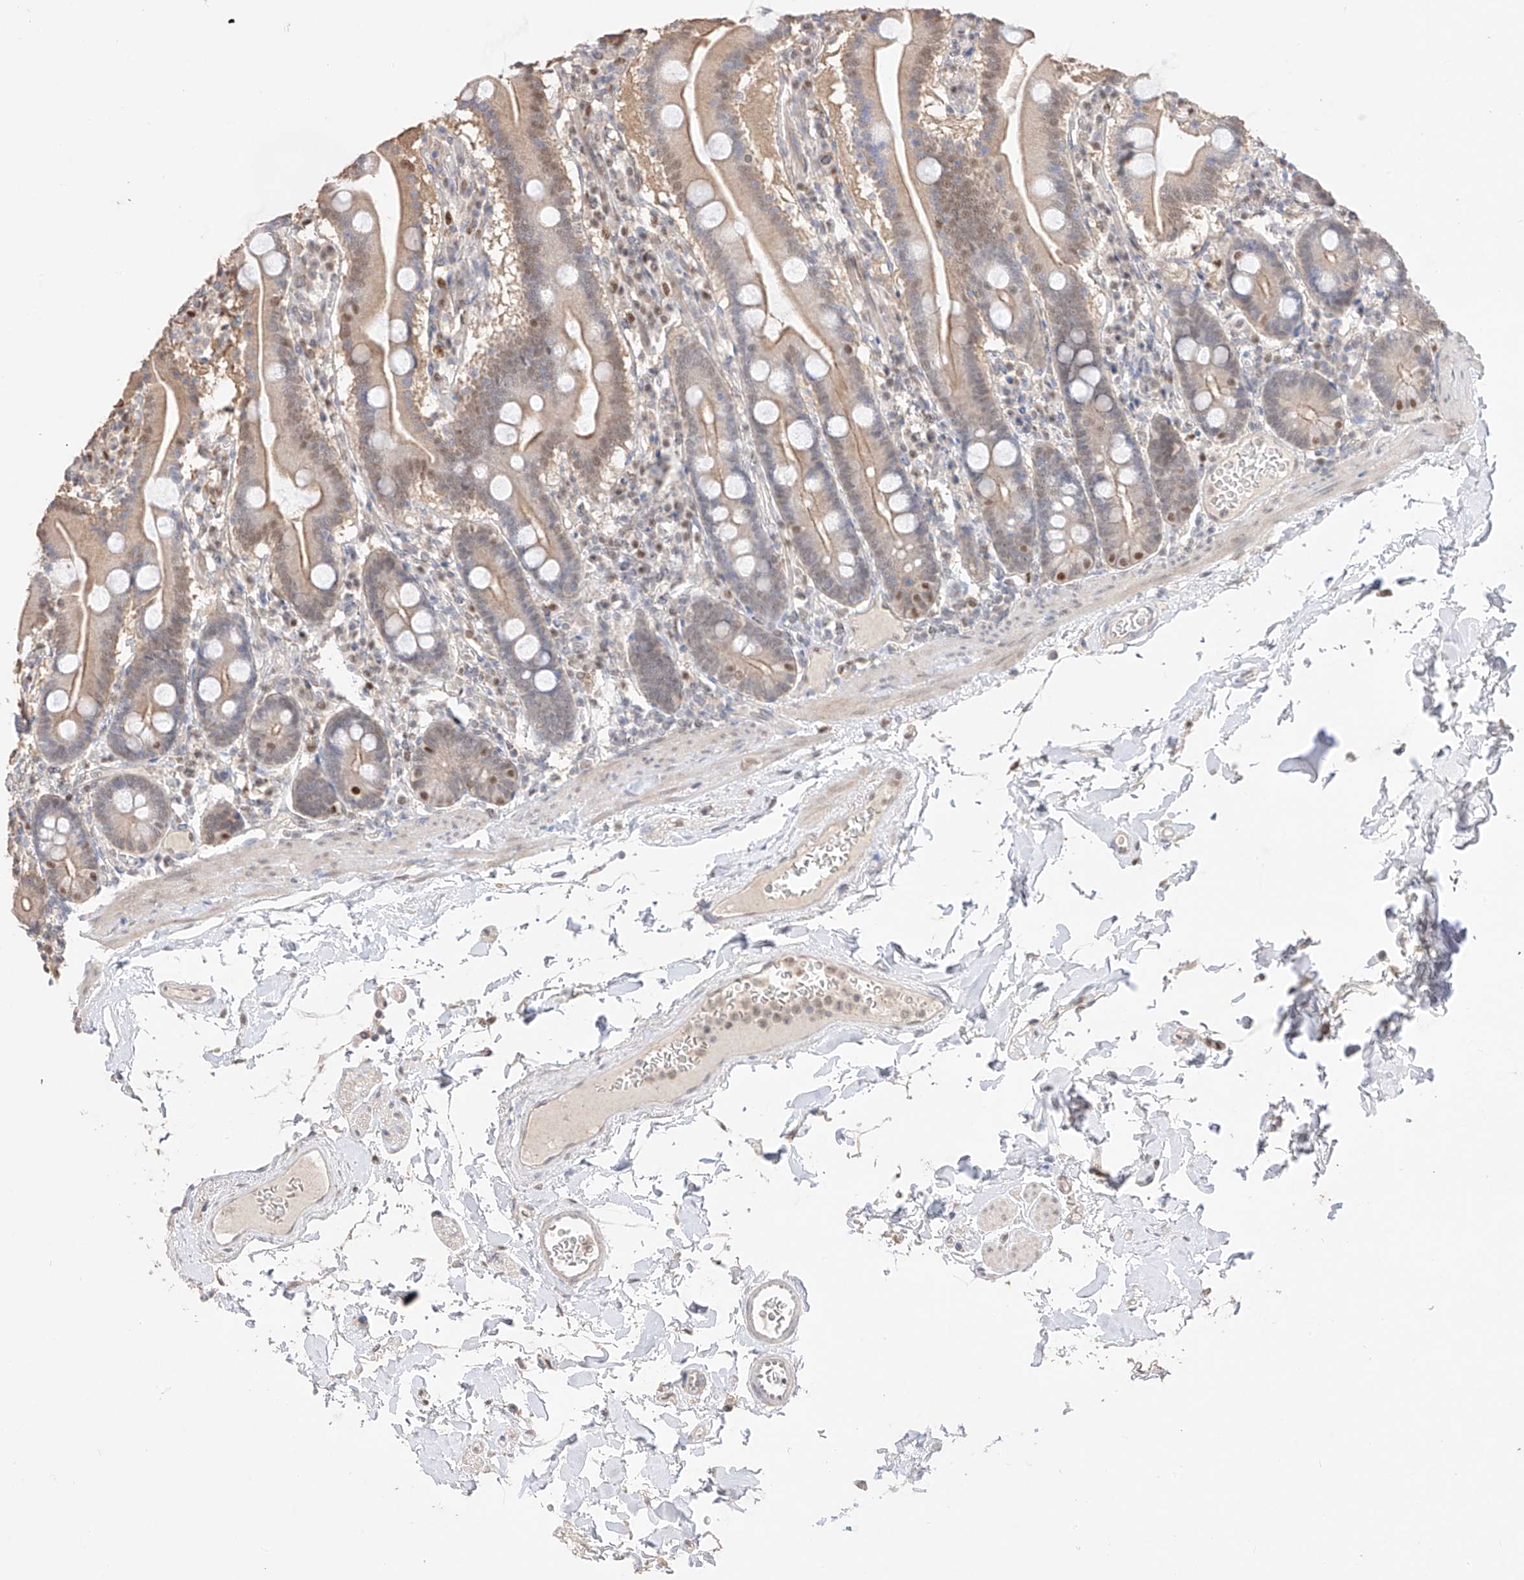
{"staining": {"intensity": "moderate", "quantity": ">75%", "location": "cytoplasmic/membranous,nuclear"}, "tissue": "duodenum", "cell_type": "Glandular cells", "image_type": "normal", "snomed": [{"axis": "morphology", "description": "Normal tissue, NOS"}, {"axis": "topography", "description": "Duodenum"}], "caption": "The micrograph shows immunohistochemical staining of unremarkable duodenum. There is moderate cytoplasmic/membranous,nuclear staining is appreciated in approximately >75% of glandular cells.", "gene": "APIP", "patient": {"sex": "male", "age": 55}}